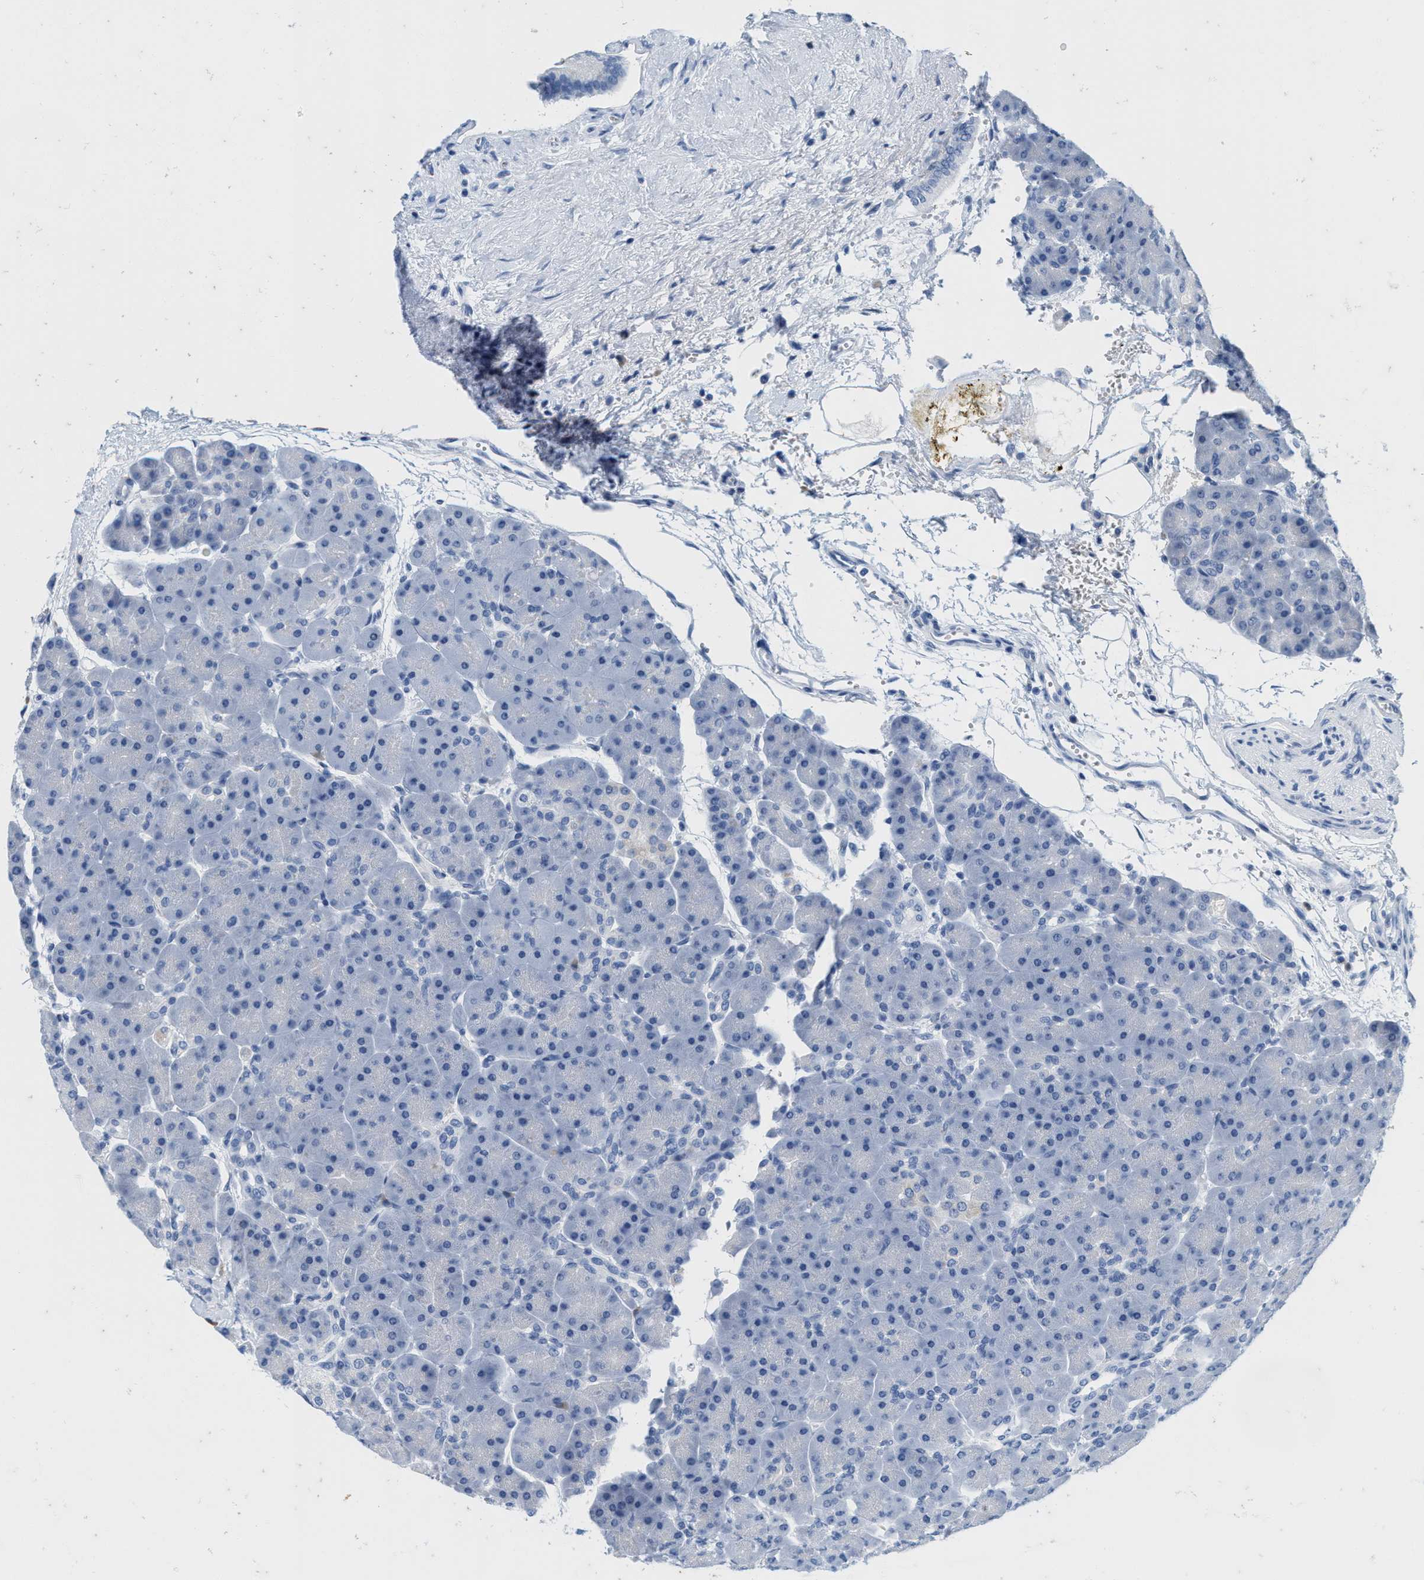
{"staining": {"intensity": "negative", "quantity": "none", "location": "none"}, "tissue": "pancreas", "cell_type": "Exocrine glandular cells", "image_type": "normal", "snomed": [{"axis": "morphology", "description": "Normal tissue, NOS"}, {"axis": "topography", "description": "Pancreas"}], "caption": "A photomicrograph of pancreas stained for a protein displays no brown staining in exocrine glandular cells.", "gene": "ABCB11", "patient": {"sex": "male", "age": 66}}